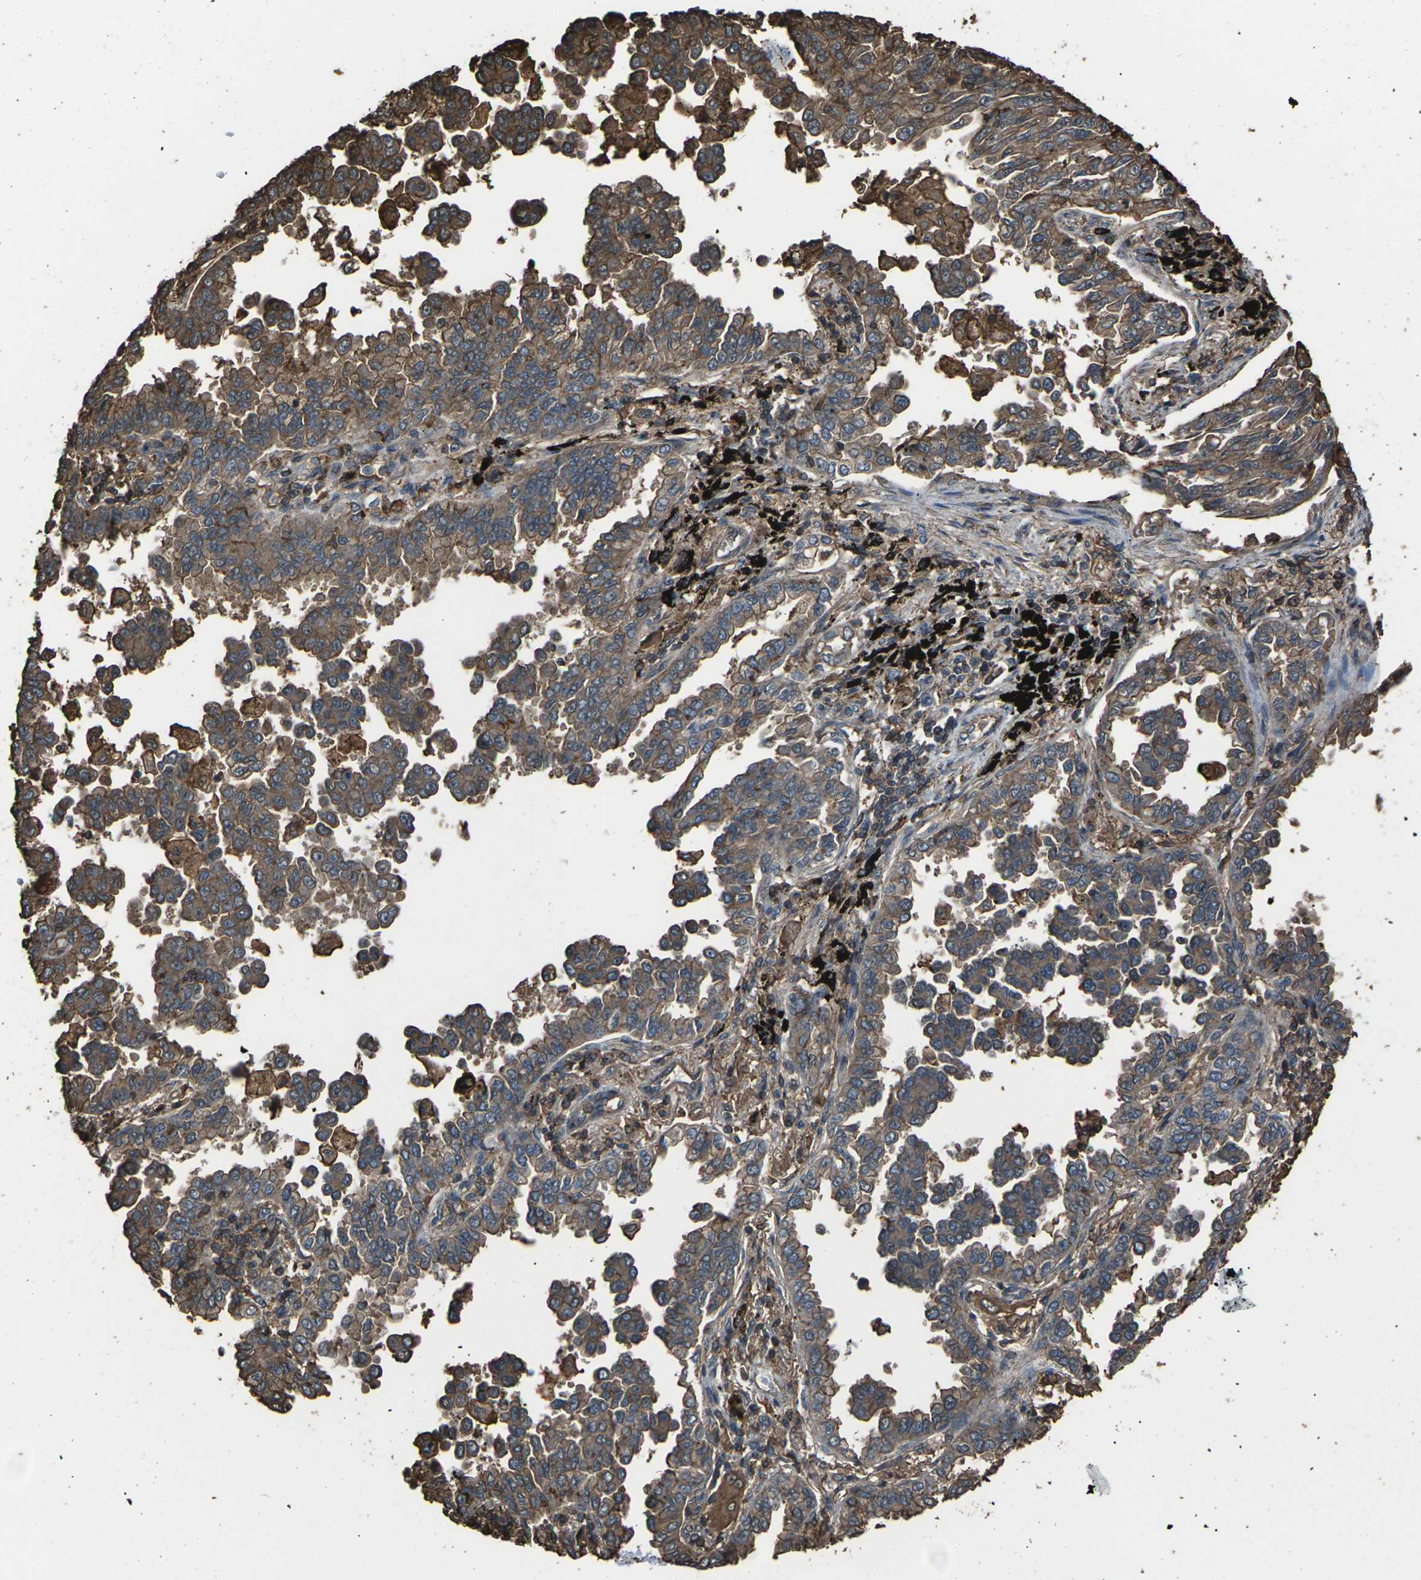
{"staining": {"intensity": "moderate", "quantity": ">75%", "location": "cytoplasmic/membranous"}, "tissue": "lung cancer", "cell_type": "Tumor cells", "image_type": "cancer", "snomed": [{"axis": "morphology", "description": "Normal tissue, NOS"}, {"axis": "morphology", "description": "Adenocarcinoma, NOS"}, {"axis": "topography", "description": "Lung"}], "caption": "Lung adenocarcinoma was stained to show a protein in brown. There is medium levels of moderate cytoplasmic/membranous staining in about >75% of tumor cells. Ihc stains the protein of interest in brown and the nuclei are stained blue.", "gene": "DHPS", "patient": {"sex": "male", "age": 59}}